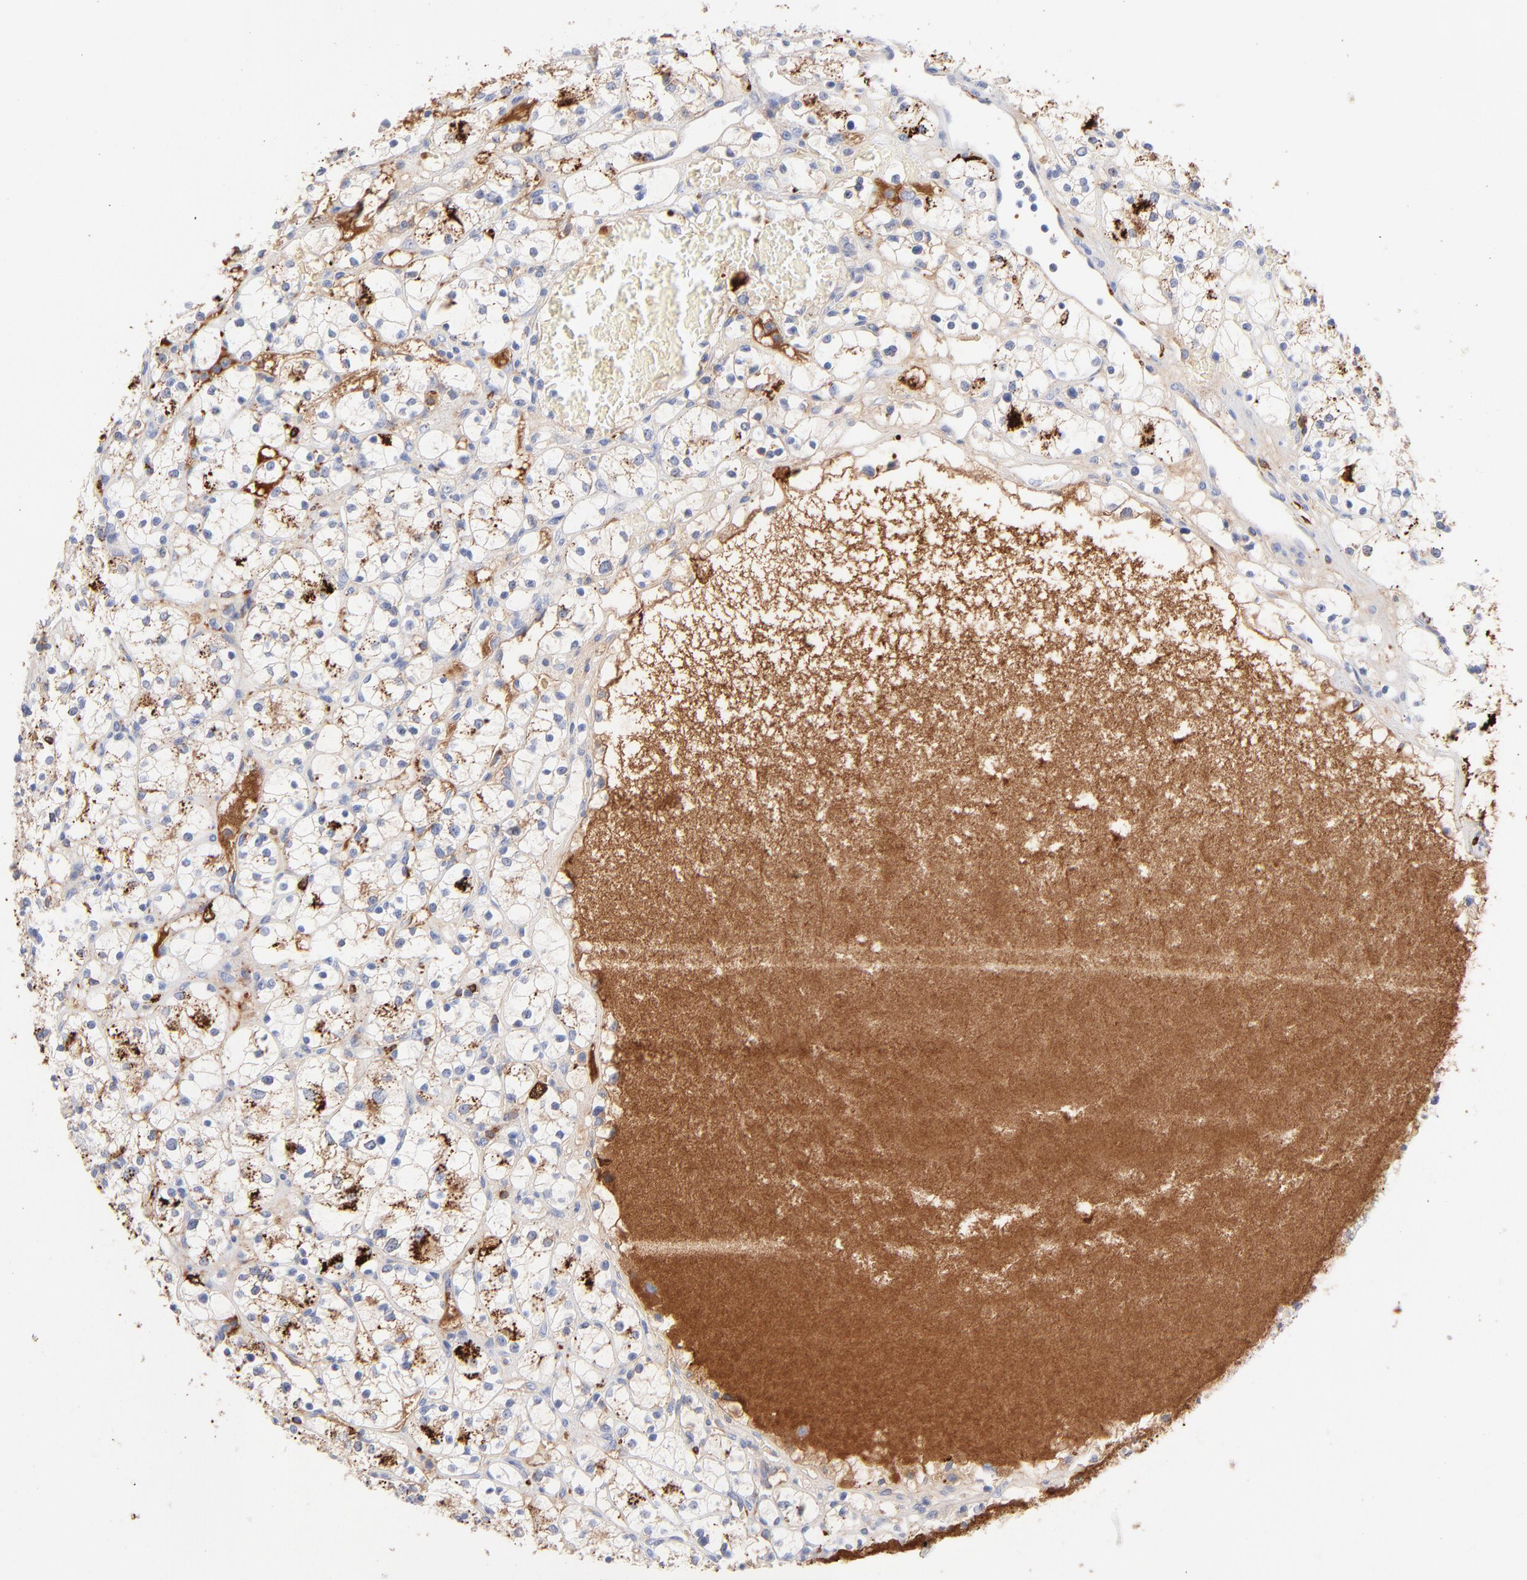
{"staining": {"intensity": "negative", "quantity": "none", "location": "none"}, "tissue": "renal cancer", "cell_type": "Tumor cells", "image_type": "cancer", "snomed": [{"axis": "morphology", "description": "Adenocarcinoma, NOS"}, {"axis": "topography", "description": "Kidney"}], "caption": "The histopathology image reveals no significant staining in tumor cells of renal cancer (adenocarcinoma). (DAB (3,3'-diaminobenzidine) immunohistochemistry with hematoxylin counter stain).", "gene": "APOH", "patient": {"sex": "female", "age": 60}}